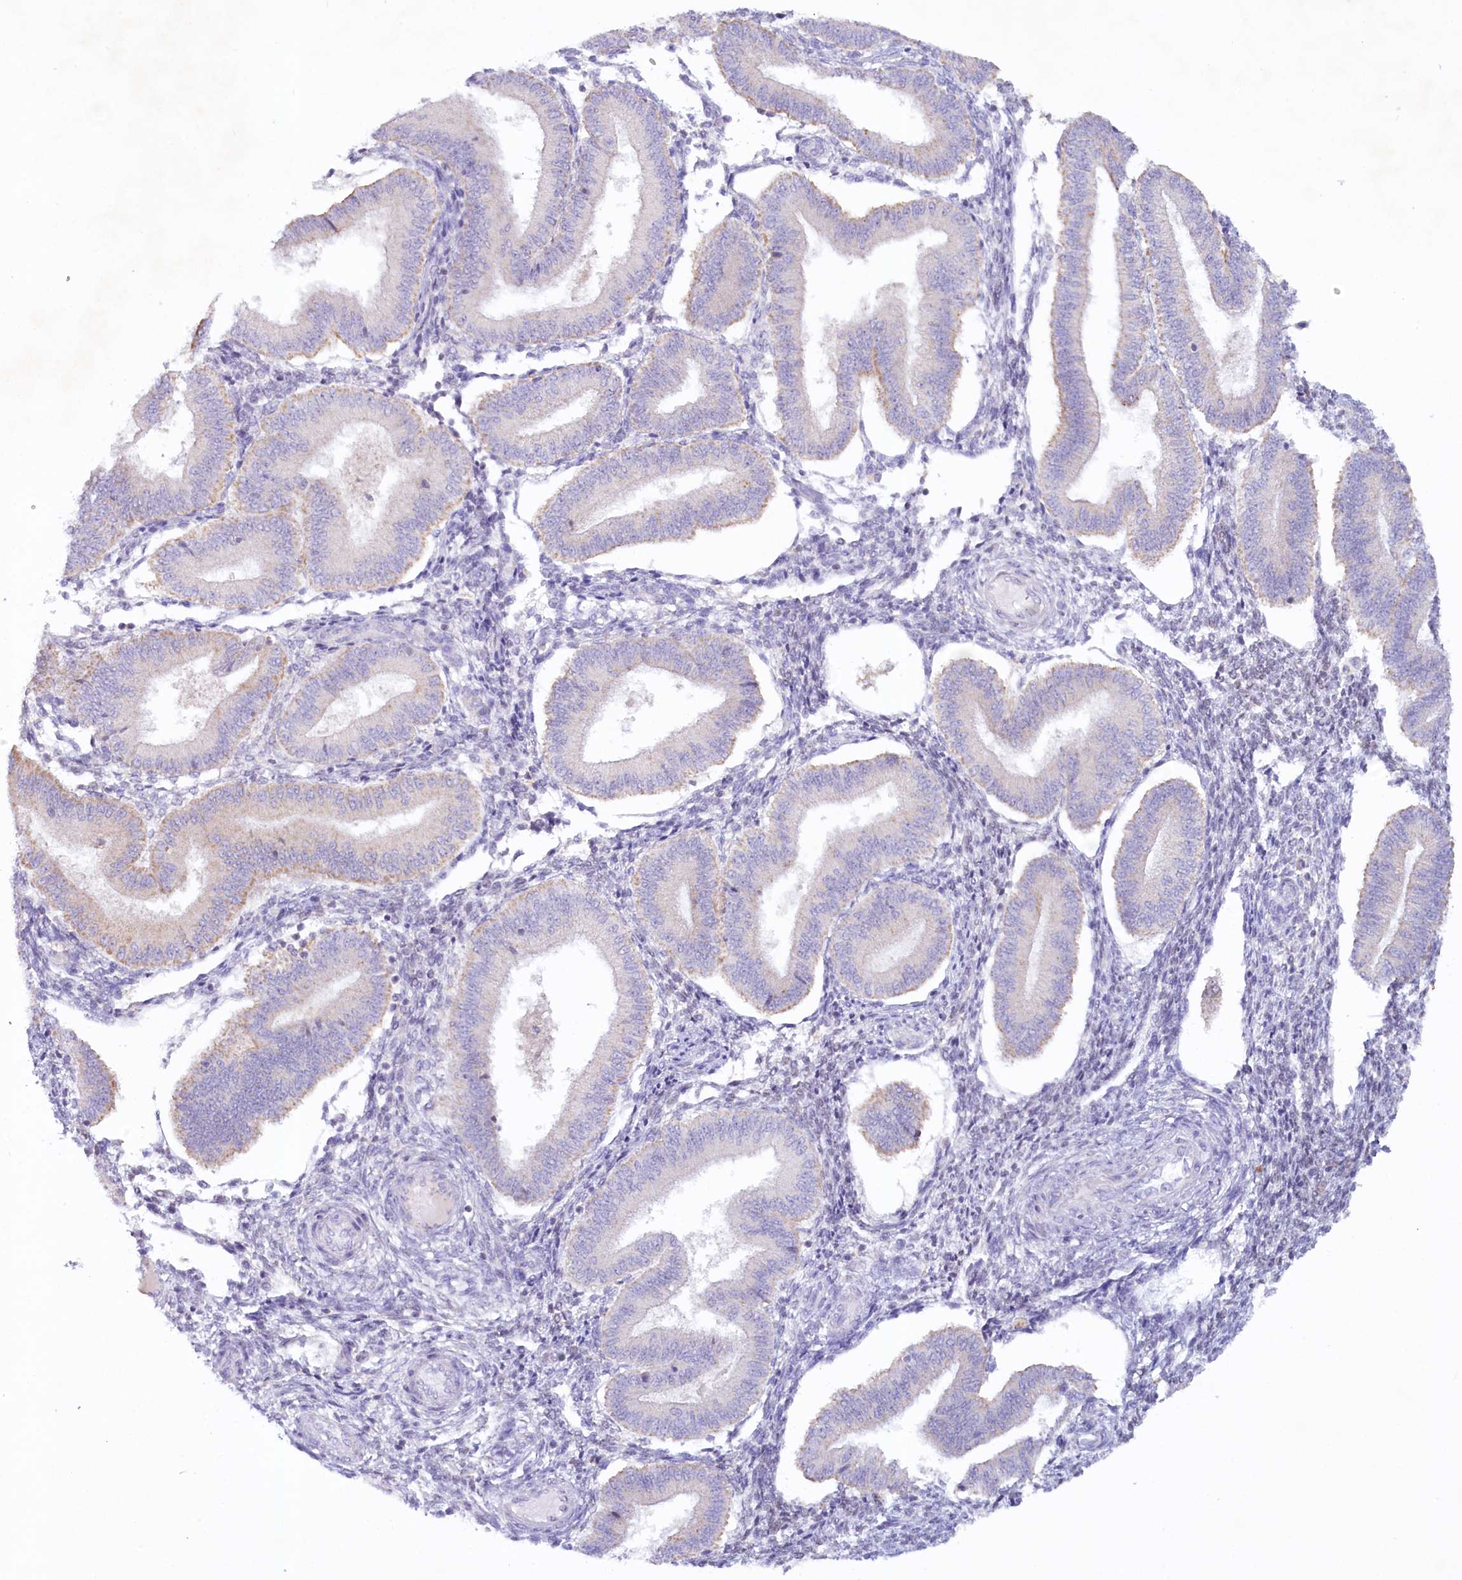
{"staining": {"intensity": "negative", "quantity": "none", "location": "none"}, "tissue": "endometrium", "cell_type": "Cells in endometrial stroma", "image_type": "normal", "snomed": [{"axis": "morphology", "description": "Normal tissue, NOS"}, {"axis": "topography", "description": "Endometrium"}], "caption": "This image is of benign endometrium stained with immunohistochemistry to label a protein in brown with the nuclei are counter-stained blue. There is no positivity in cells in endometrial stroma. (DAB (3,3'-diaminobenzidine) immunohistochemistry visualized using brightfield microscopy, high magnification).", "gene": "PSAPL1", "patient": {"sex": "female", "age": 39}}